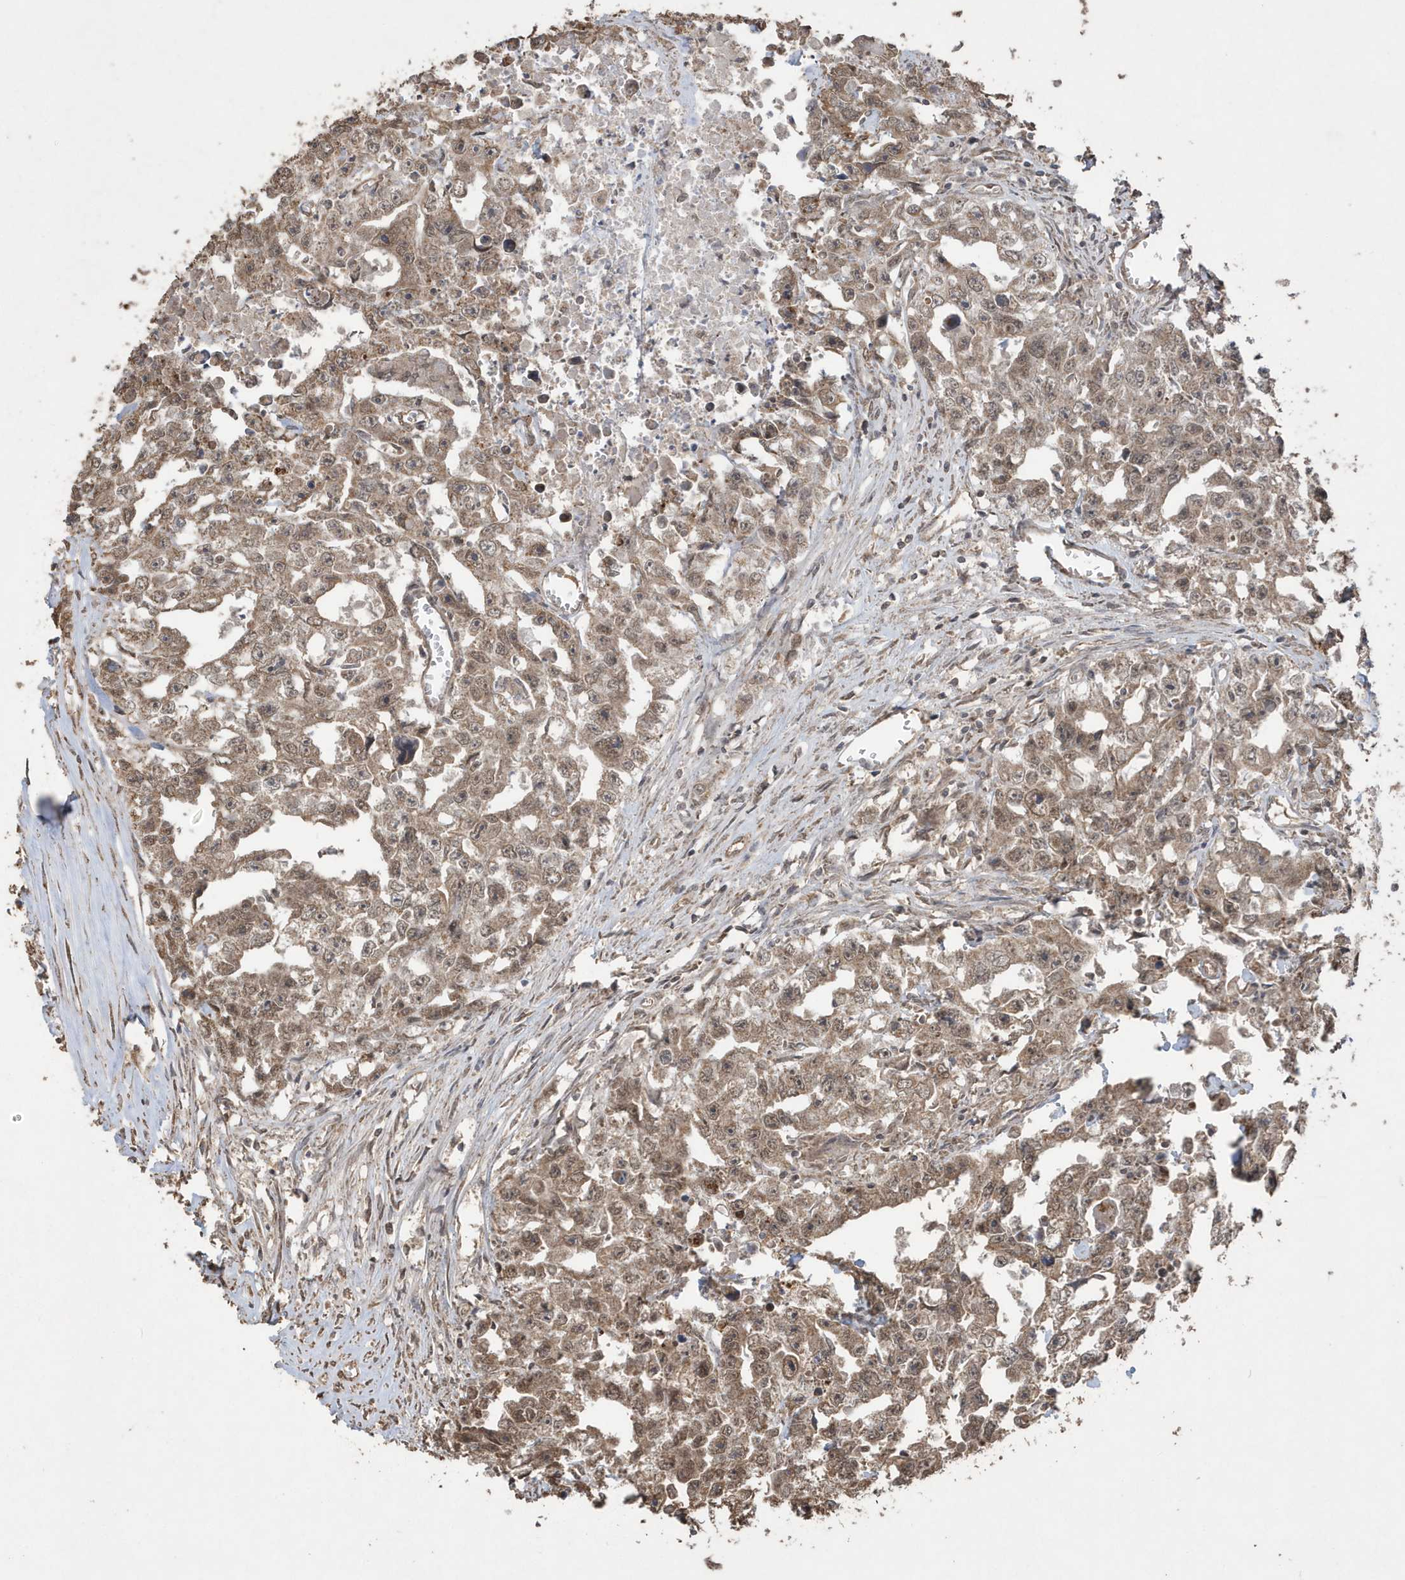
{"staining": {"intensity": "moderate", "quantity": ">75%", "location": "cytoplasmic/membranous"}, "tissue": "testis cancer", "cell_type": "Tumor cells", "image_type": "cancer", "snomed": [{"axis": "morphology", "description": "Seminoma, NOS"}, {"axis": "morphology", "description": "Carcinoma, Embryonal, NOS"}, {"axis": "topography", "description": "Testis"}], "caption": "Seminoma (testis) was stained to show a protein in brown. There is medium levels of moderate cytoplasmic/membranous staining in approximately >75% of tumor cells. The staining was performed using DAB (3,3'-diaminobenzidine), with brown indicating positive protein expression. Nuclei are stained blue with hematoxylin.", "gene": "PAXBP1", "patient": {"sex": "male", "age": 43}}